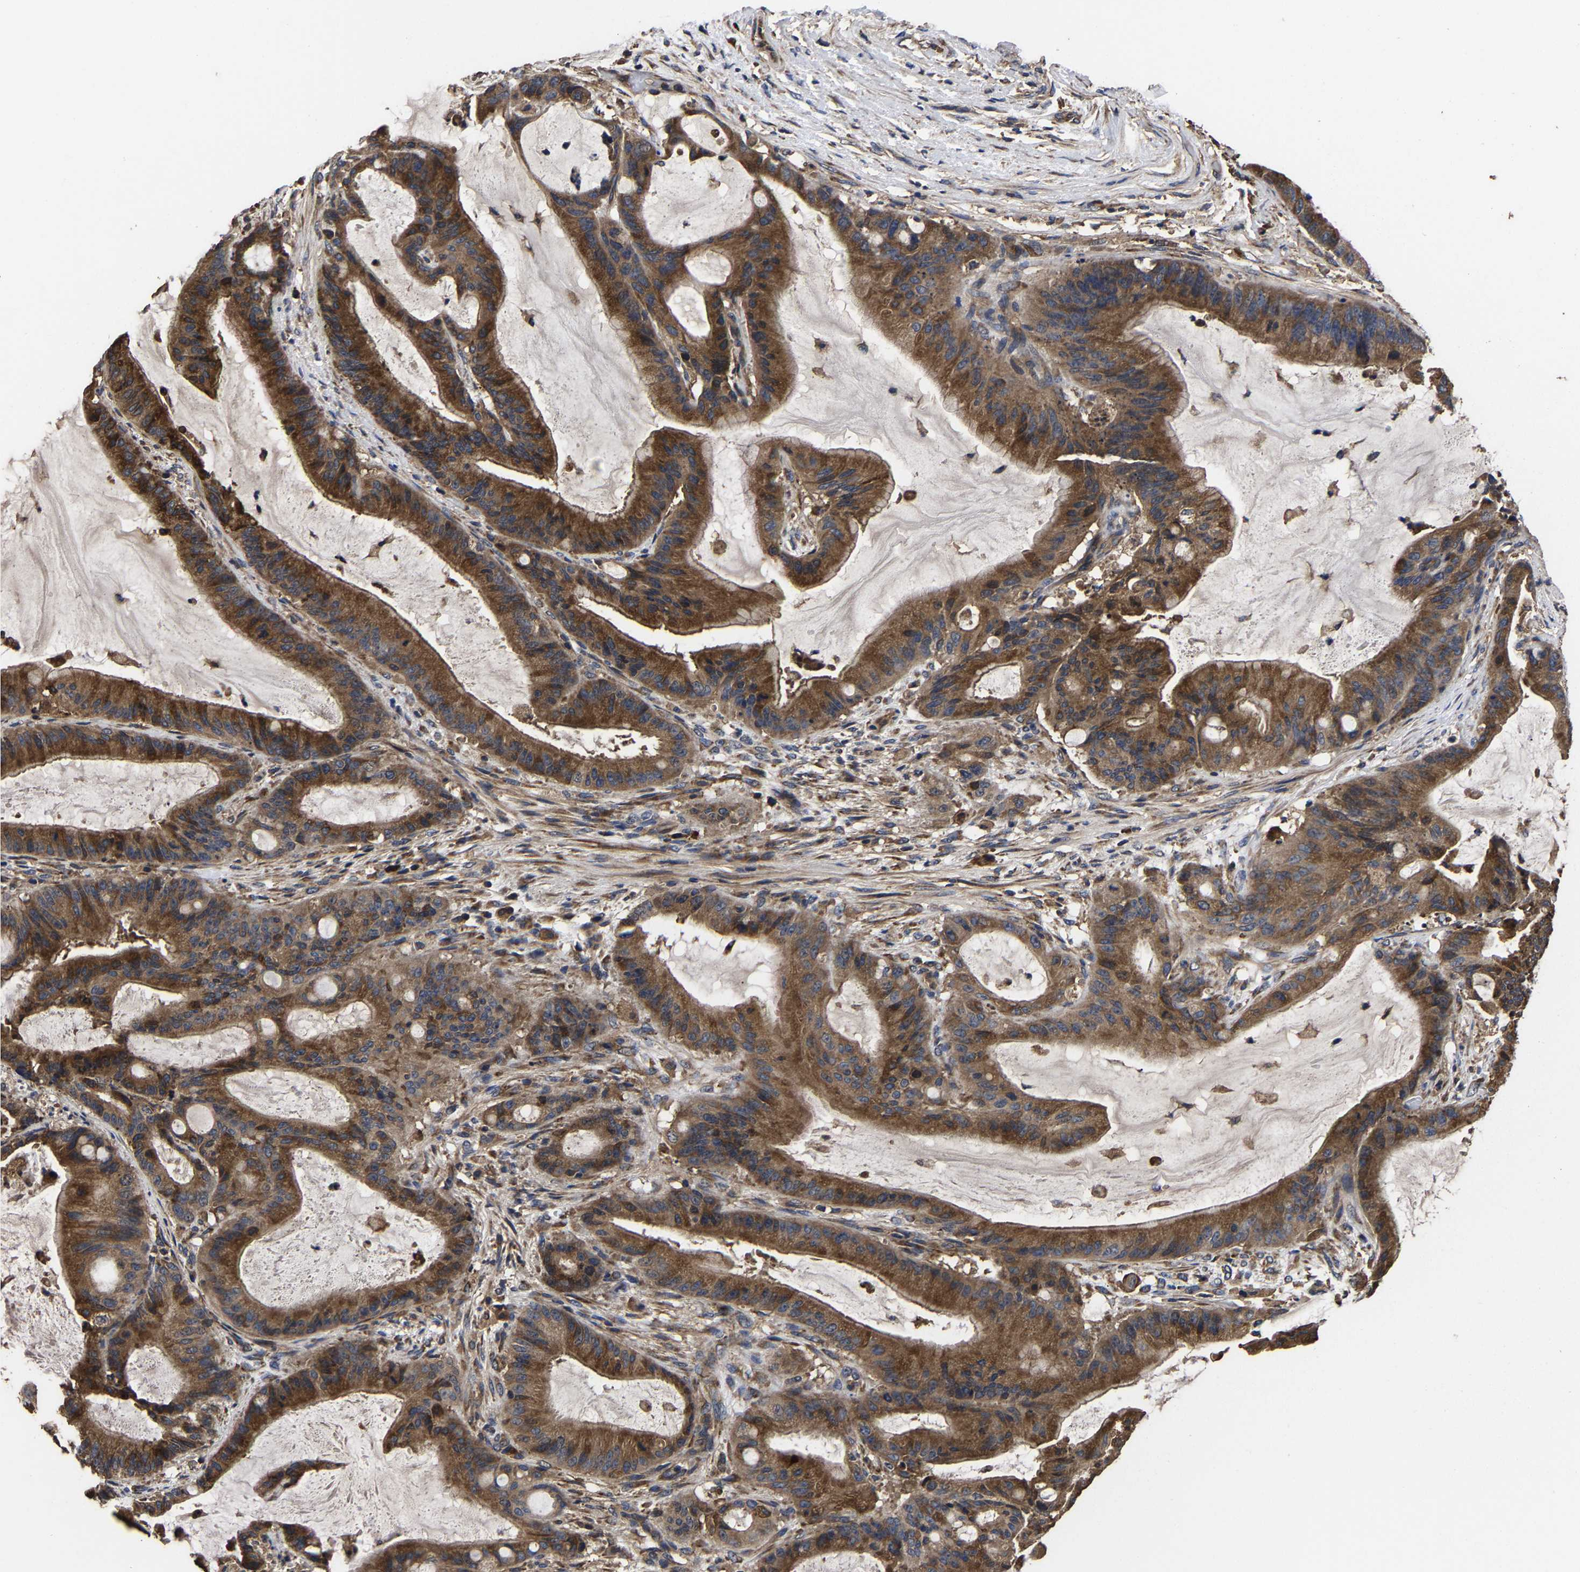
{"staining": {"intensity": "strong", "quantity": ">75%", "location": "cytoplasmic/membranous"}, "tissue": "liver cancer", "cell_type": "Tumor cells", "image_type": "cancer", "snomed": [{"axis": "morphology", "description": "Normal tissue, NOS"}, {"axis": "morphology", "description": "Cholangiocarcinoma"}, {"axis": "topography", "description": "Liver"}, {"axis": "topography", "description": "Peripheral nerve tissue"}], "caption": "Strong cytoplasmic/membranous staining is appreciated in about >75% of tumor cells in liver cholangiocarcinoma.", "gene": "ITCH", "patient": {"sex": "female", "age": 73}}